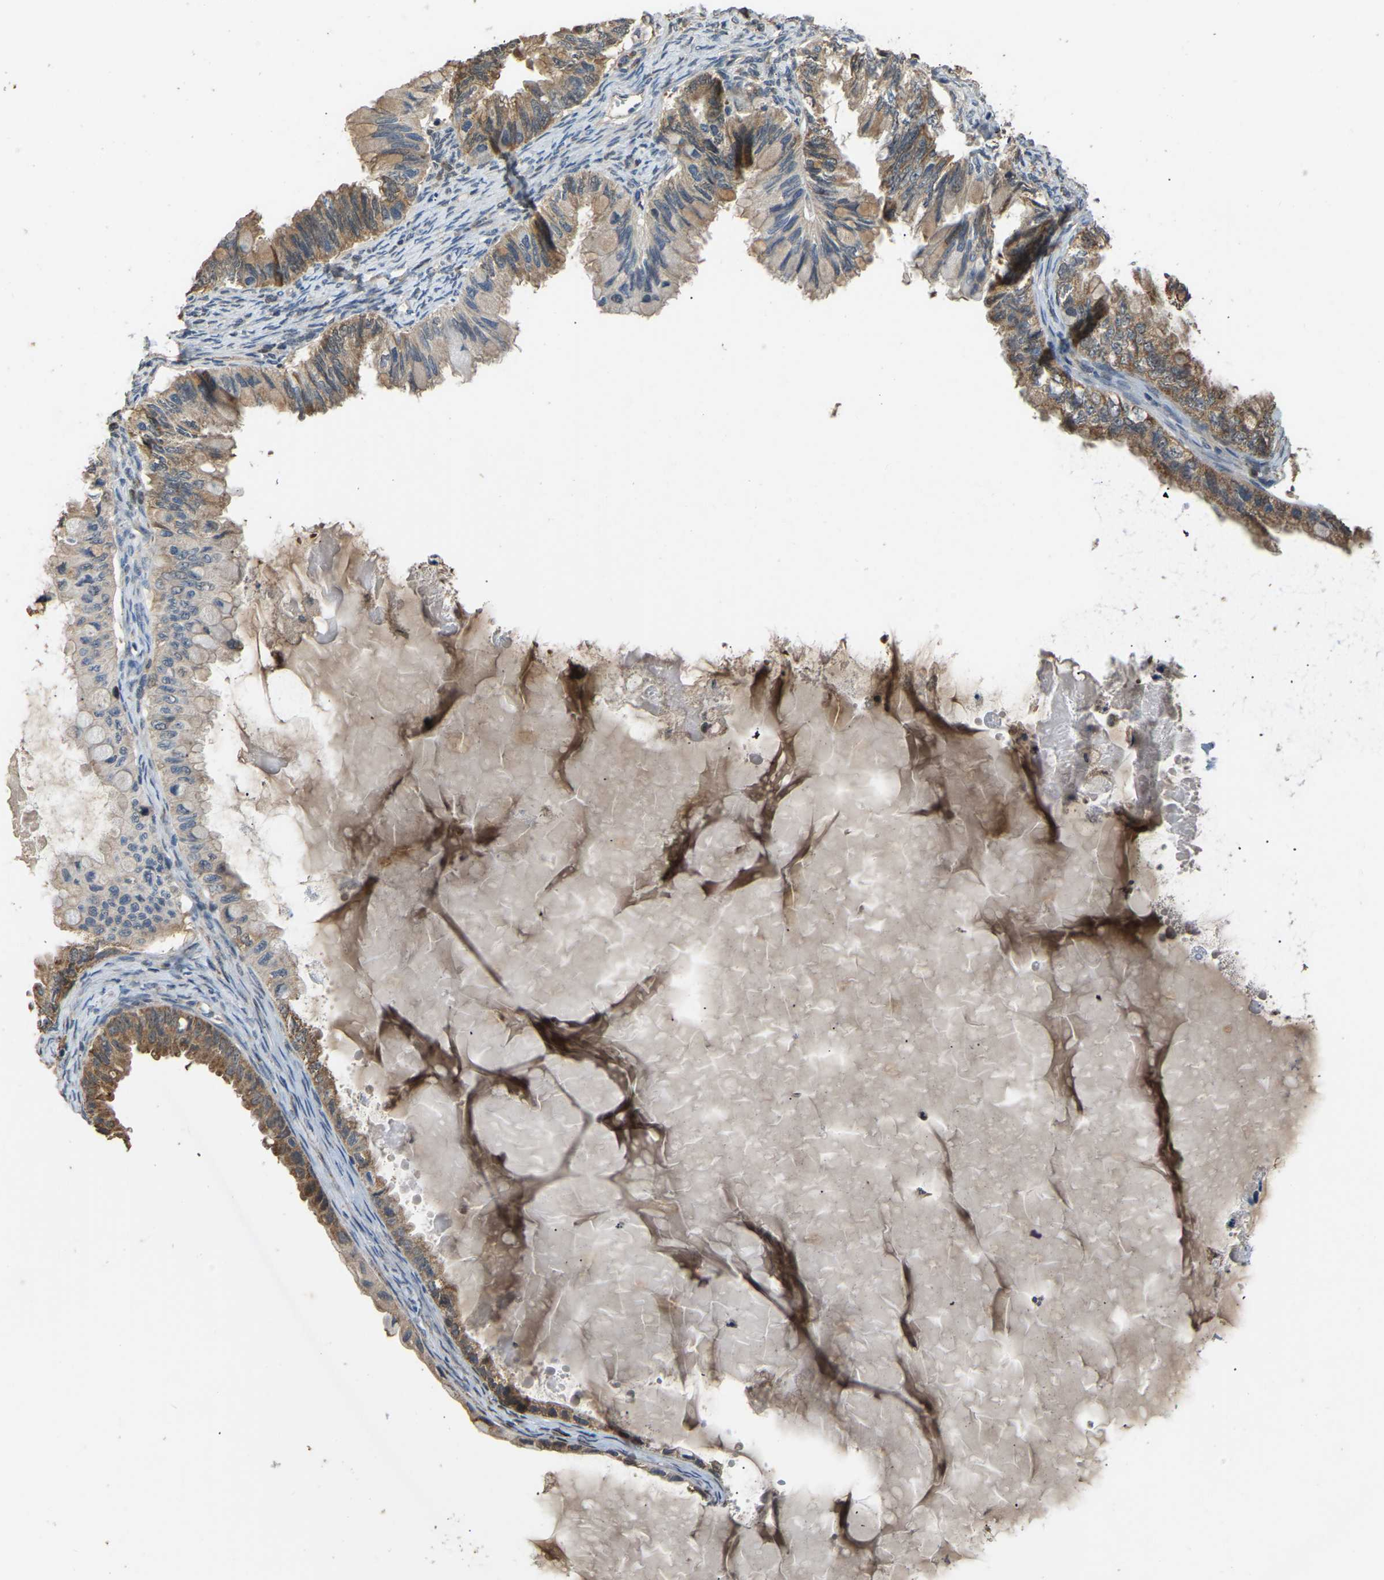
{"staining": {"intensity": "moderate", "quantity": ">75%", "location": "cytoplasmic/membranous"}, "tissue": "ovarian cancer", "cell_type": "Tumor cells", "image_type": "cancer", "snomed": [{"axis": "morphology", "description": "Cystadenocarcinoma, mucinous, NOS"}, {"axis": "topography", "description": "Ovary"}], "caption": "An immunohistochemistry (IHC) histopathology image of neoplastic tissue is shown. Protein staining in brown labels moderate cytoplasmic/membranous positivity in ovarian cancer (mucinous cystadenocarcinoma) within tumor cells.", "gene": "TUFM", "patient": {"sex": "female", "age": 80}}